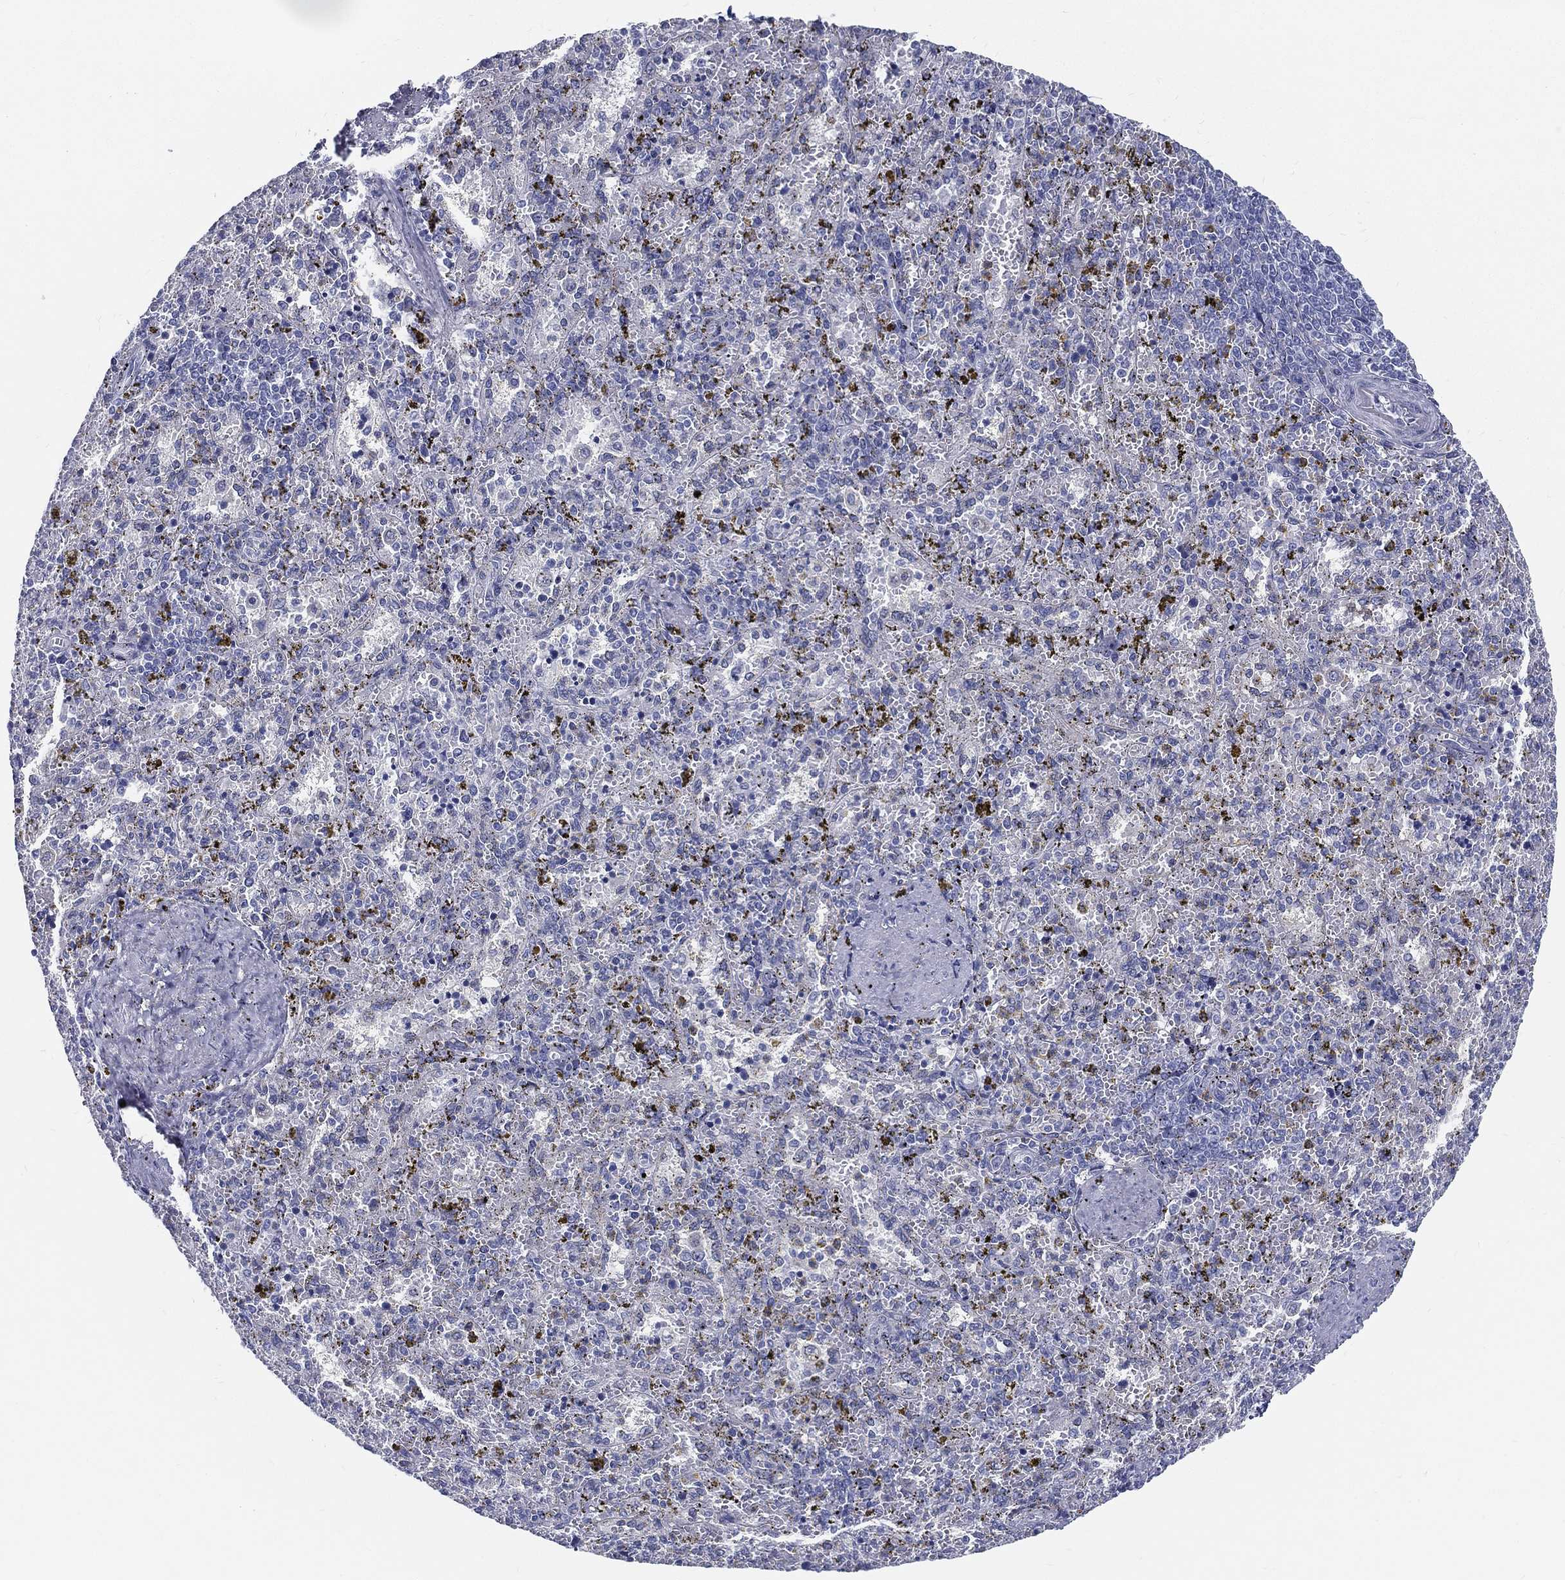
{"staining": {"intensity": "negative", "quantity": "none", "location": "none"}, "tissue": "spleen", "cell_type": "Cells in red pulp", "image_type": "normal", "snomed": [{"axis": "morphology", "description": "Normal tissue, NOS"}, {"axis": "topography", "description": "Spleen"}], "caption": "This histopathology image is of benign spleen stained with immunohistochemistry (IHC) to label a protein in brown with the nuclei are counter-stained blue. There is no staining in cells in red pulp.", "gene": "STS", "patient": {"sex": "female", "age": 50}}